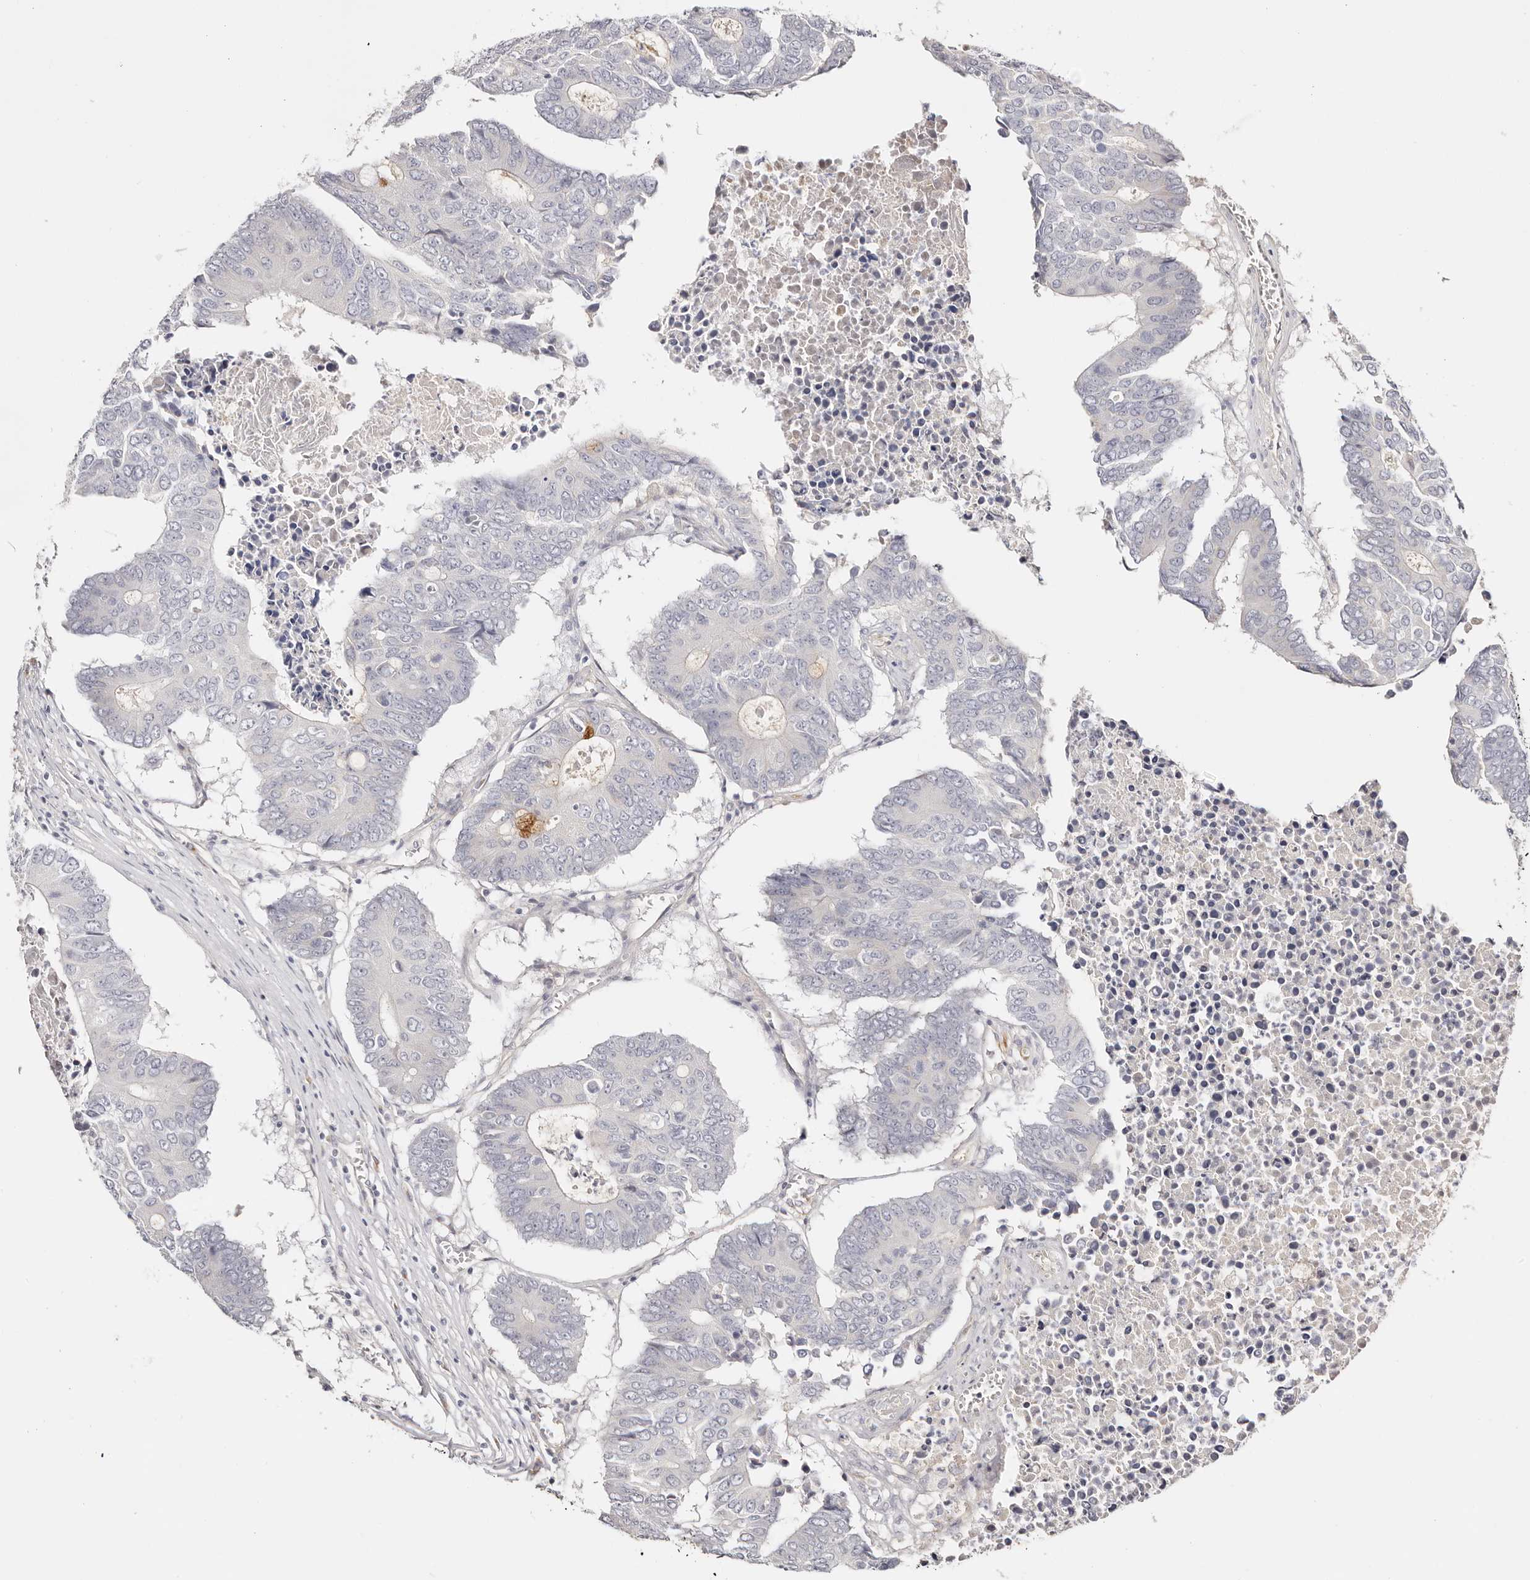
{"staining": {"intensity": "negative", "quantity": "none", "location": "none"}, "tissue": "colorectal cancer", "cell_type": "Tumor cells", "image_type": "cancer", "snomed": [{"axis": "morphology", "description": "Adenocarcinoma, NOS"}, {"axis": "topography", "description": "Colon"}], "caption": "This is an IHC image of colorectal cancer. There is no staining in tumor cells.", "gene": "DNASE1", "patient": {"sex": "male", "age": 87}}